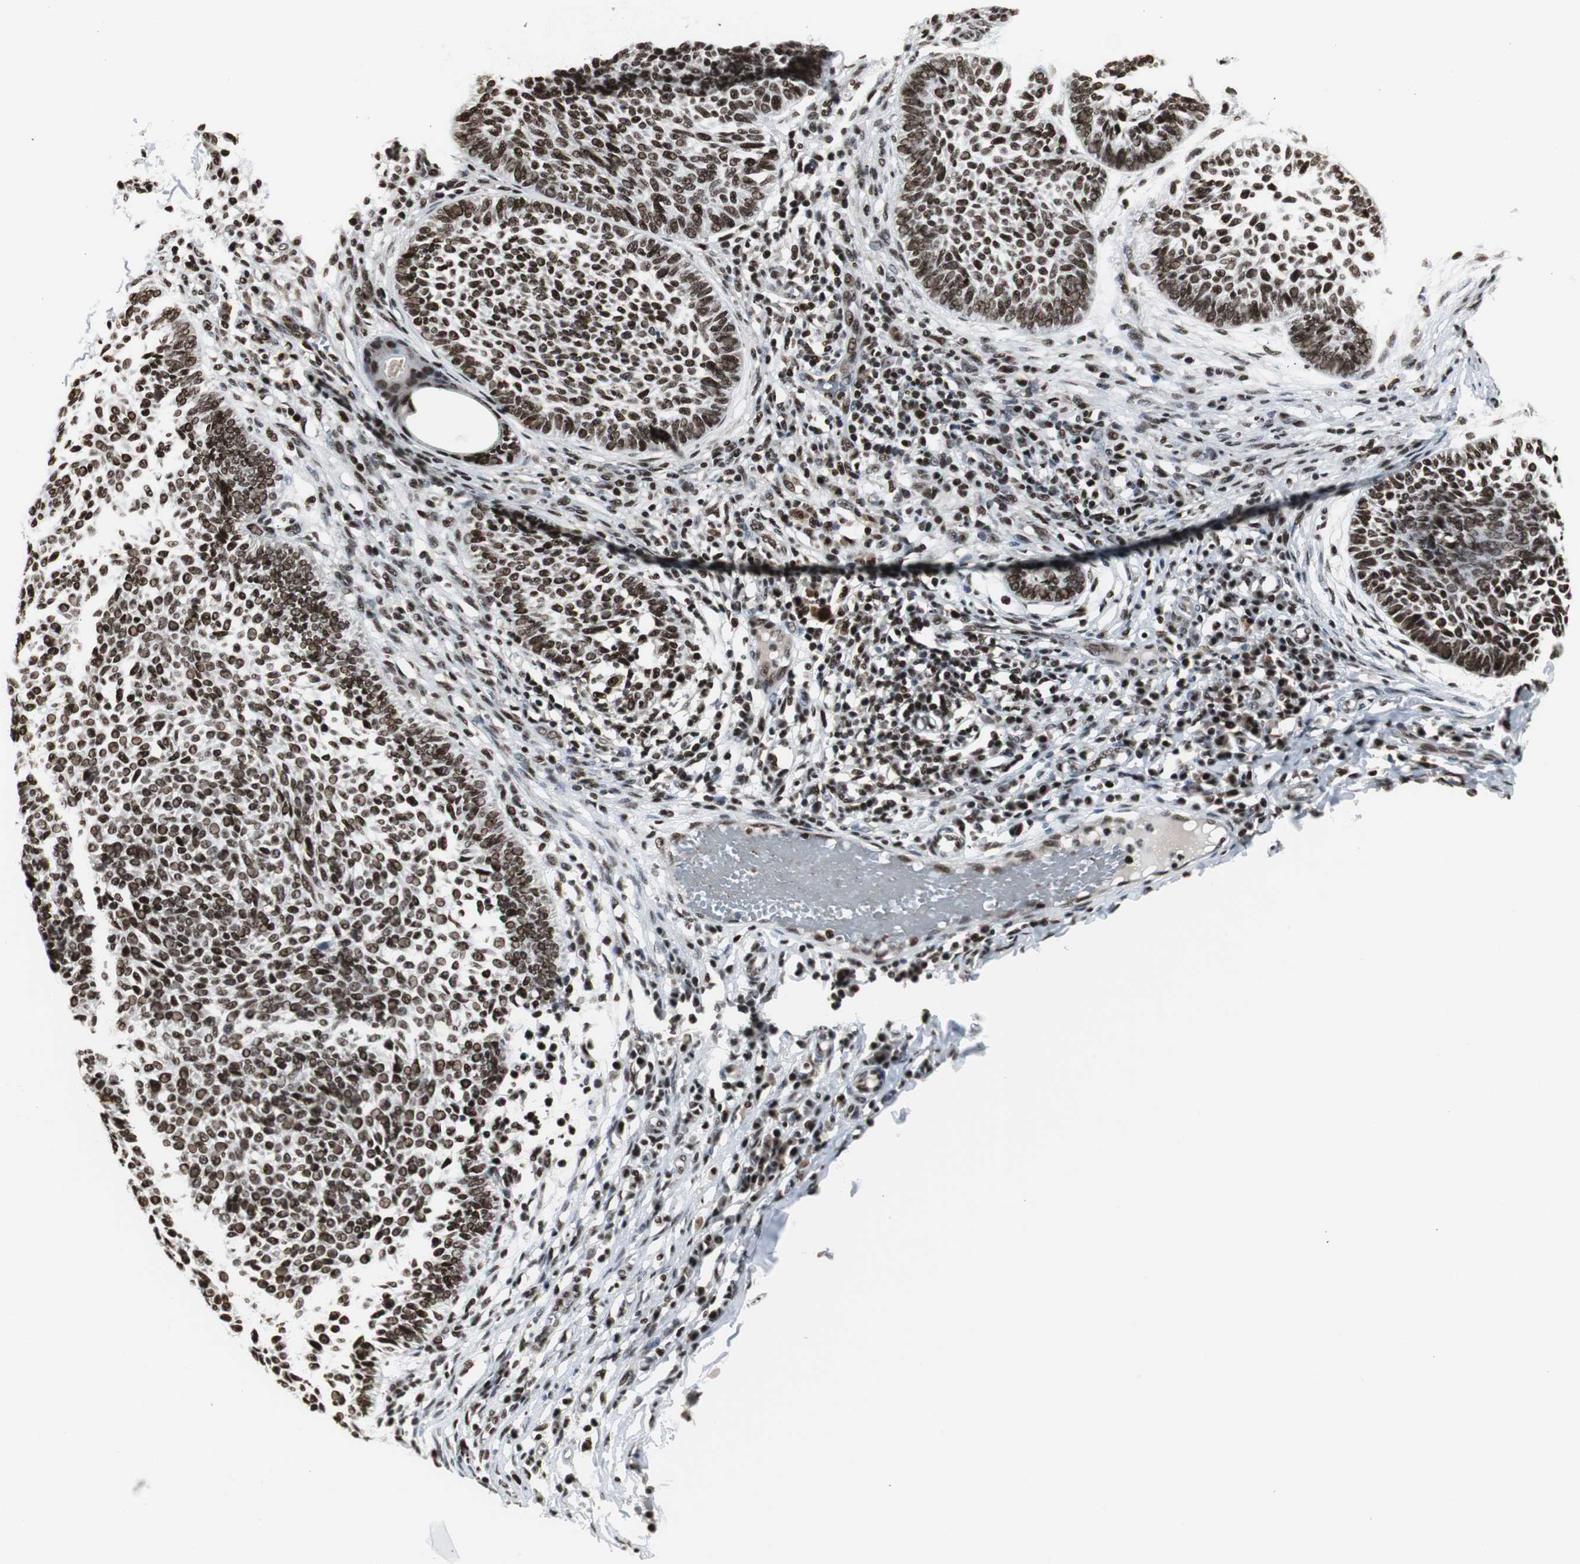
{"staining": {"intensity": "strong", "quantity": ">75%", "location": "nuclear"}, "tissue": "skin cancer", "cell_type": "Tumor cells", "image_type": "cancer", "snomed": [{"axis": "morphology", "description": "Normal tissue, NOS"}, {"axis": "morphology", "description": "Basal cell carcinoma"}, {"axis": "topography", "description": "Skin"}], "caption": "IHC staining of basal cell carcinoma (skin), which exhibits high levels of strong nuclear positivity in approximately >75% of tumor cells indicating strong nuclear protein staining. The staining was performed using DAB (brown) for protein detection and nuclei were counterstained in hematoxylin (blue).", "gene": "PARN", "patient": {"sex": "male", "age": 87}}